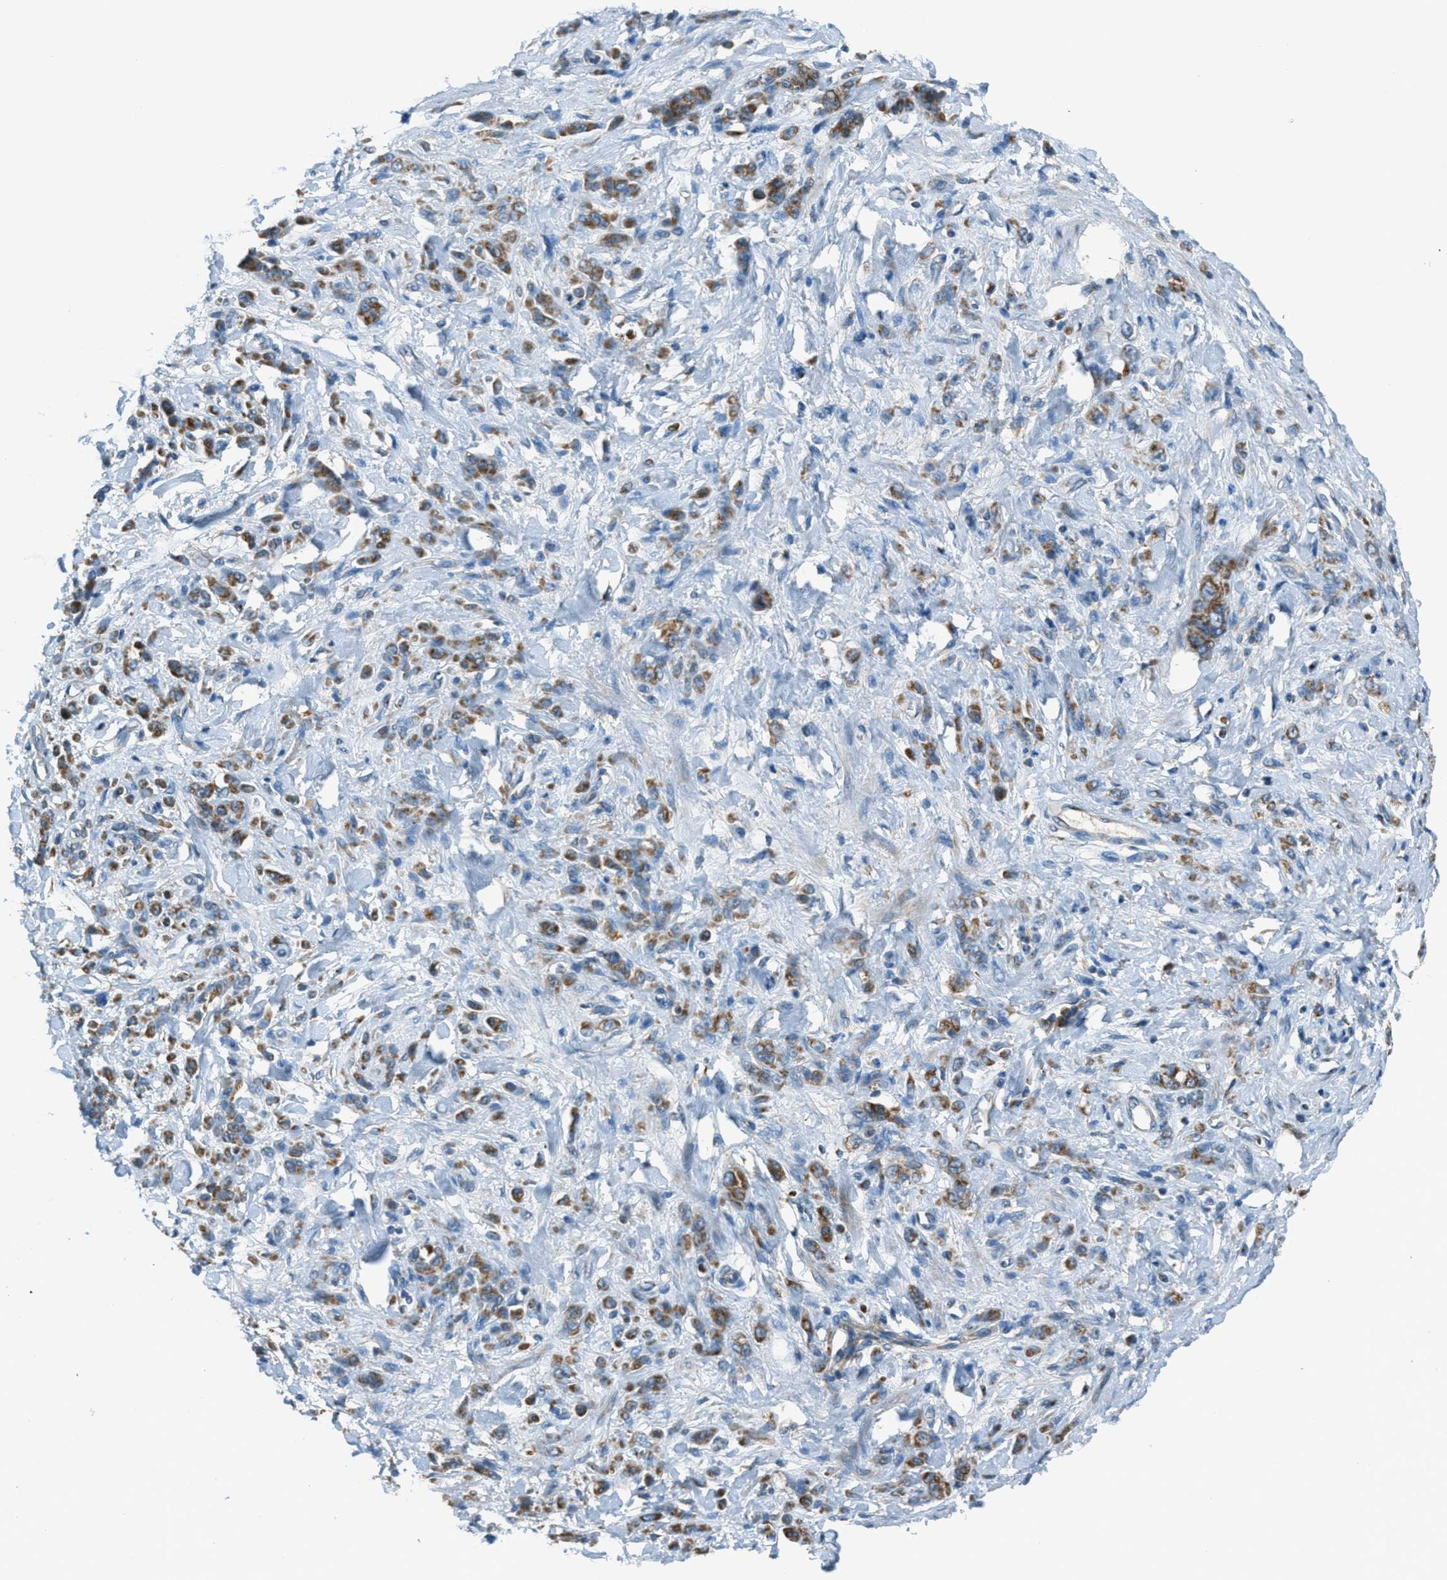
{"staining": {"intensity": "moderate", "quantity": ">75%", "location": "cytoplasmic/membranous"}, "tissue": "stomach cancer", "cell_type": "Tumor cells", "image_type": "cancer", "snomed": [{"axis": "morphology", "description": "Normal tissue, NOS"}, {"axis": "morphology", "description": "Adenocarcinoma, NOS"}, {"axis": "topography", "description": "Stomach"}], "caption": "Moderate cytoplasmic/membranous expression for a protein is appreciated in approximately >75% of tumor cells of stomach cancer (adenocarcinoma) using IHC.", "gene": "BCKDK", "patient": {"sex": "male", "age": 82}}